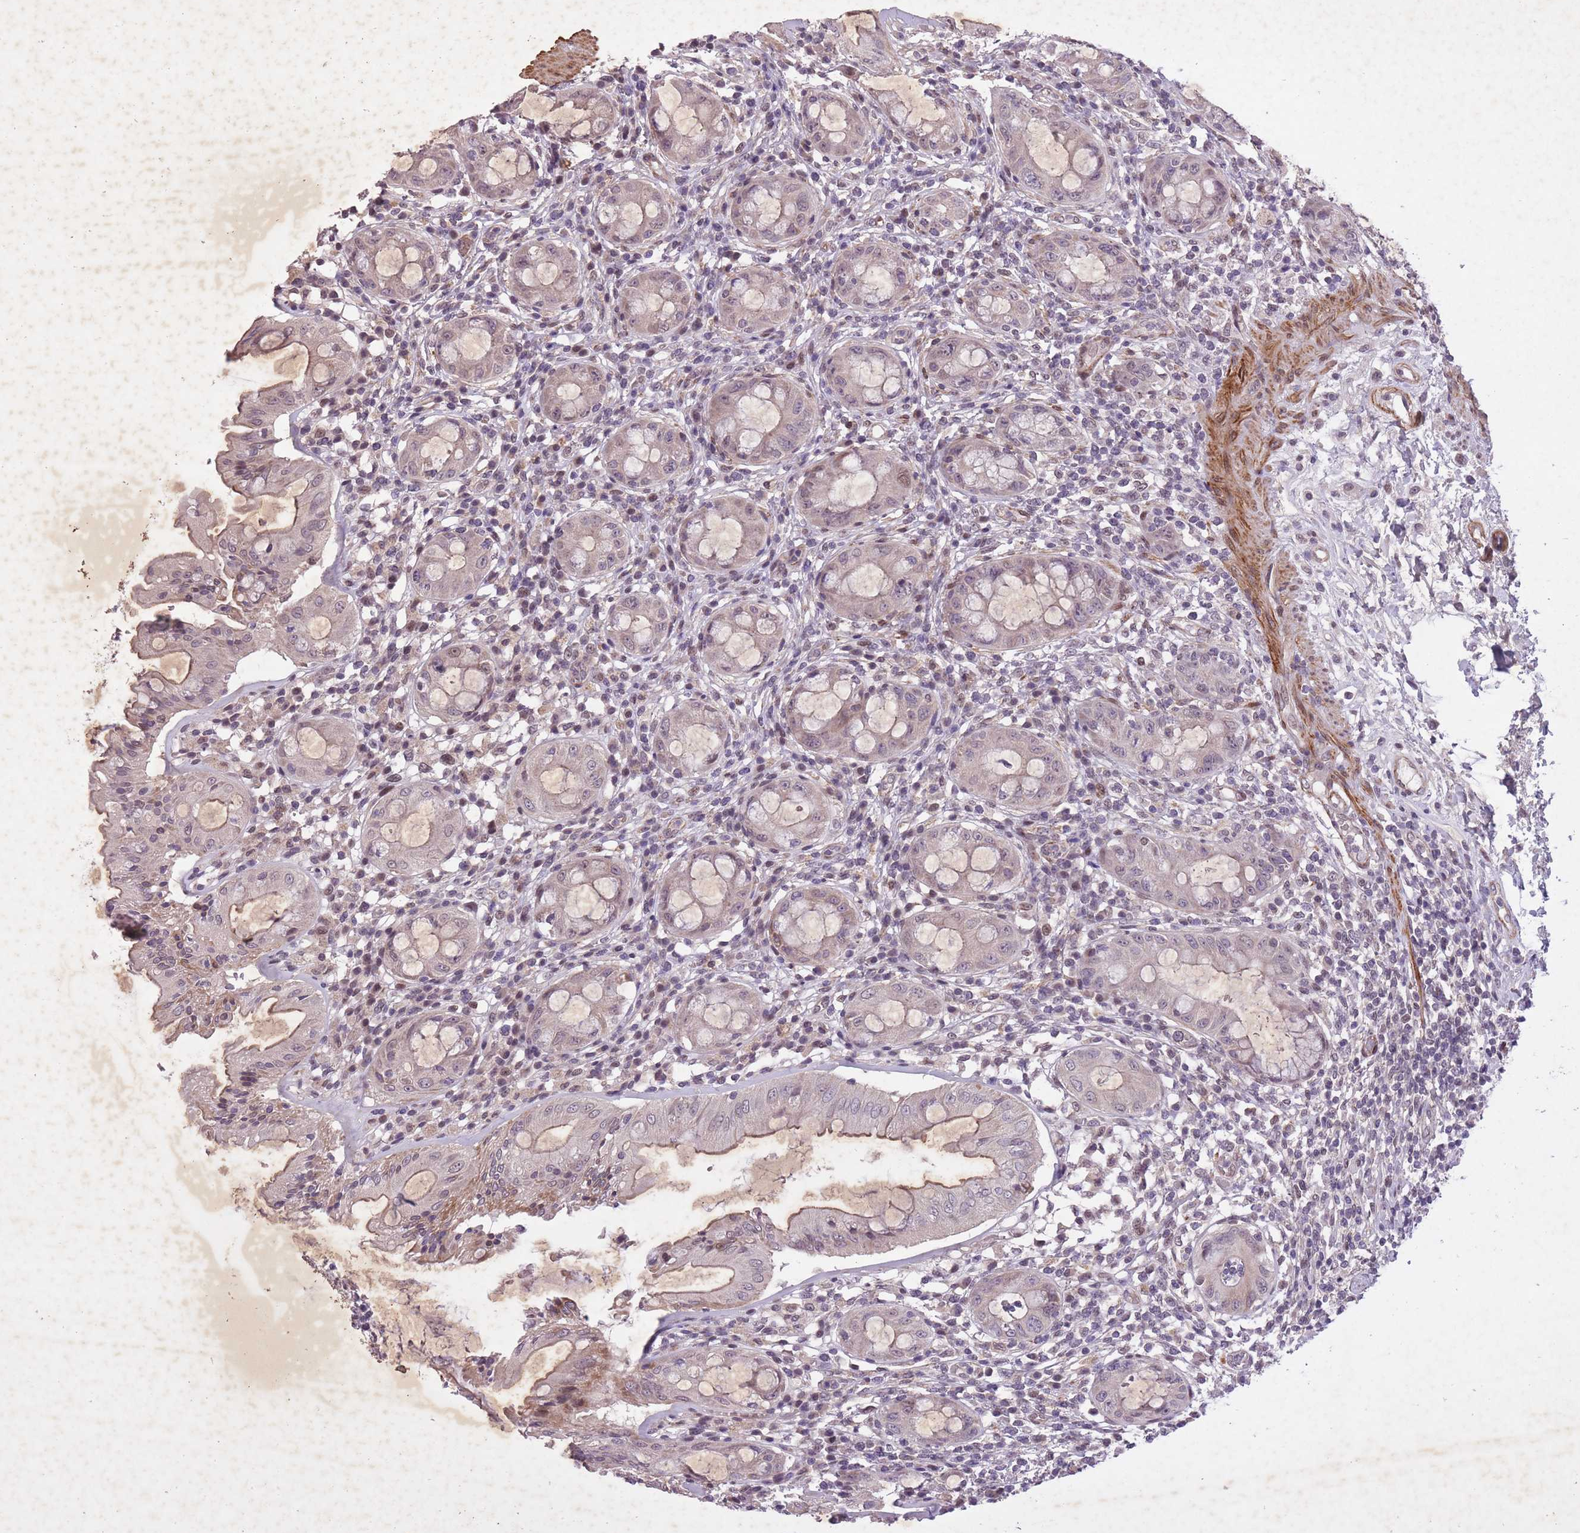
{"staining": {"intensity": "moderate", "quantity": "25%-75%", "location": "cytoplasmic/membranous,nuclear"}, "tissue": "rectum", "cell_type": "Glandular cells", "image_type": "normal", "snomed": [{"axis": "morphology", "description": "Normal tissue, NOS"}, {"axis": "topography", "description": "Rectum"}], "caption": "The histopathology image displays a brown stain indicating the presence of a protein in the cytoplasmic/membranous,nuclear of glandular cells in rectum. The staining was performed using DAB (3,3'-diaminobenzidine), with brown indicating positive protein expression. Nuclei are stained blue with hematoxylin.", "gene": "CBX6", "patient": {"sex": "female", "age": 57}}